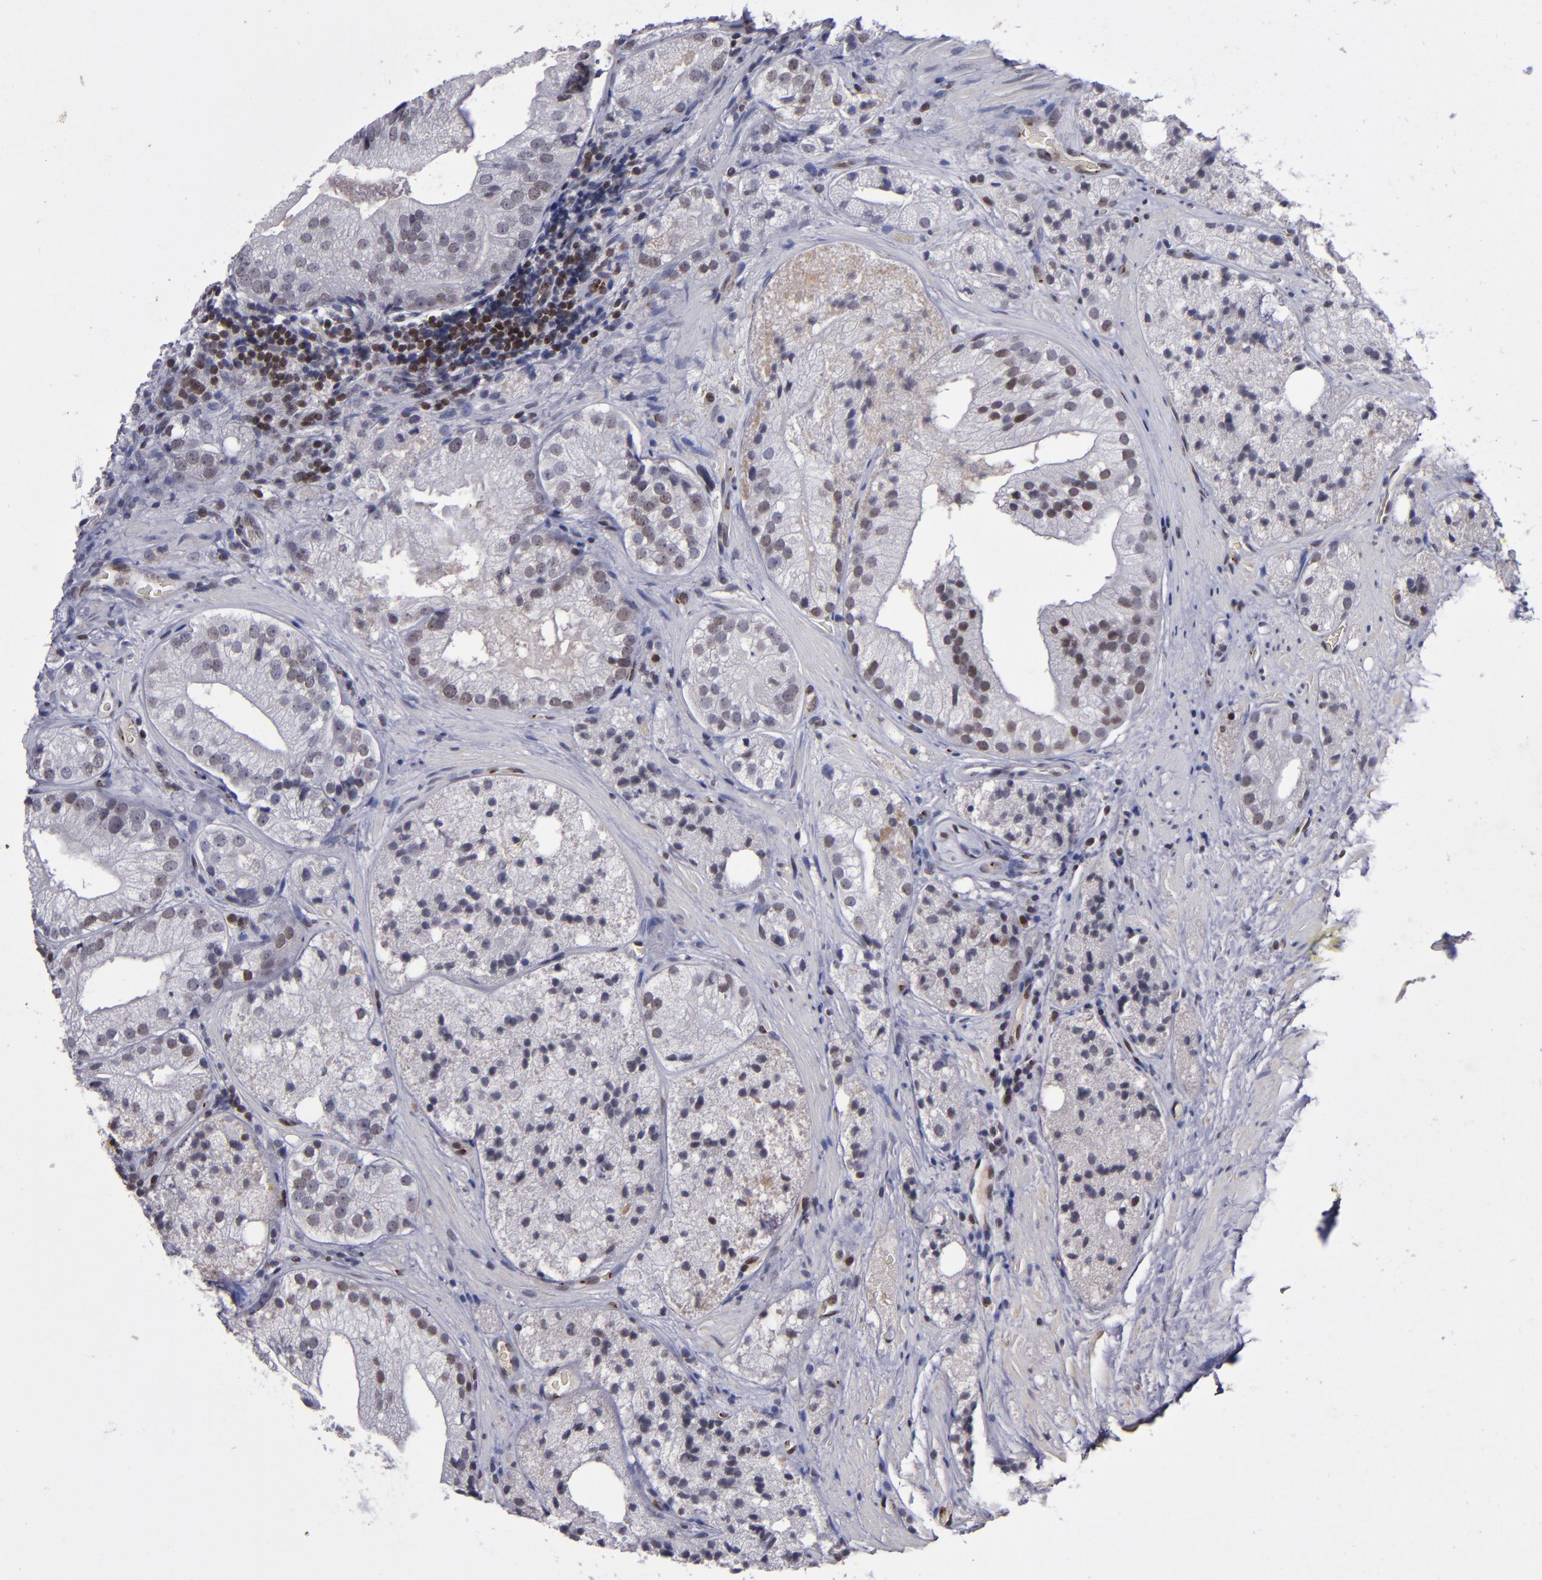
{"staining": {"intensity": "weak", "quantity": "<25%", "location": "nuclear"}, "tissue": "prostate cancer", "cell_type": "Tumor cells", "image_type": "cancer", "snomed": [{"axis": "morphology", "description": "Adenocarcinoma, Low grade"}, {"axis": "topography", "description": "Prostate"}], "caption": "This photomicrograph is of prostate low-grade adenocarcinoma stained with IHC to label a protein in brown with the nuclei are counter-stained blue. There is no staining in tumor cells. Brightfield microscopy of immunohistochemistry (IHC) stained with DAB (brown) and hematoxylin (blue), captured at high magnification.", "gene": "MGMT", "patient": {"sex": "male", "age": 60}}